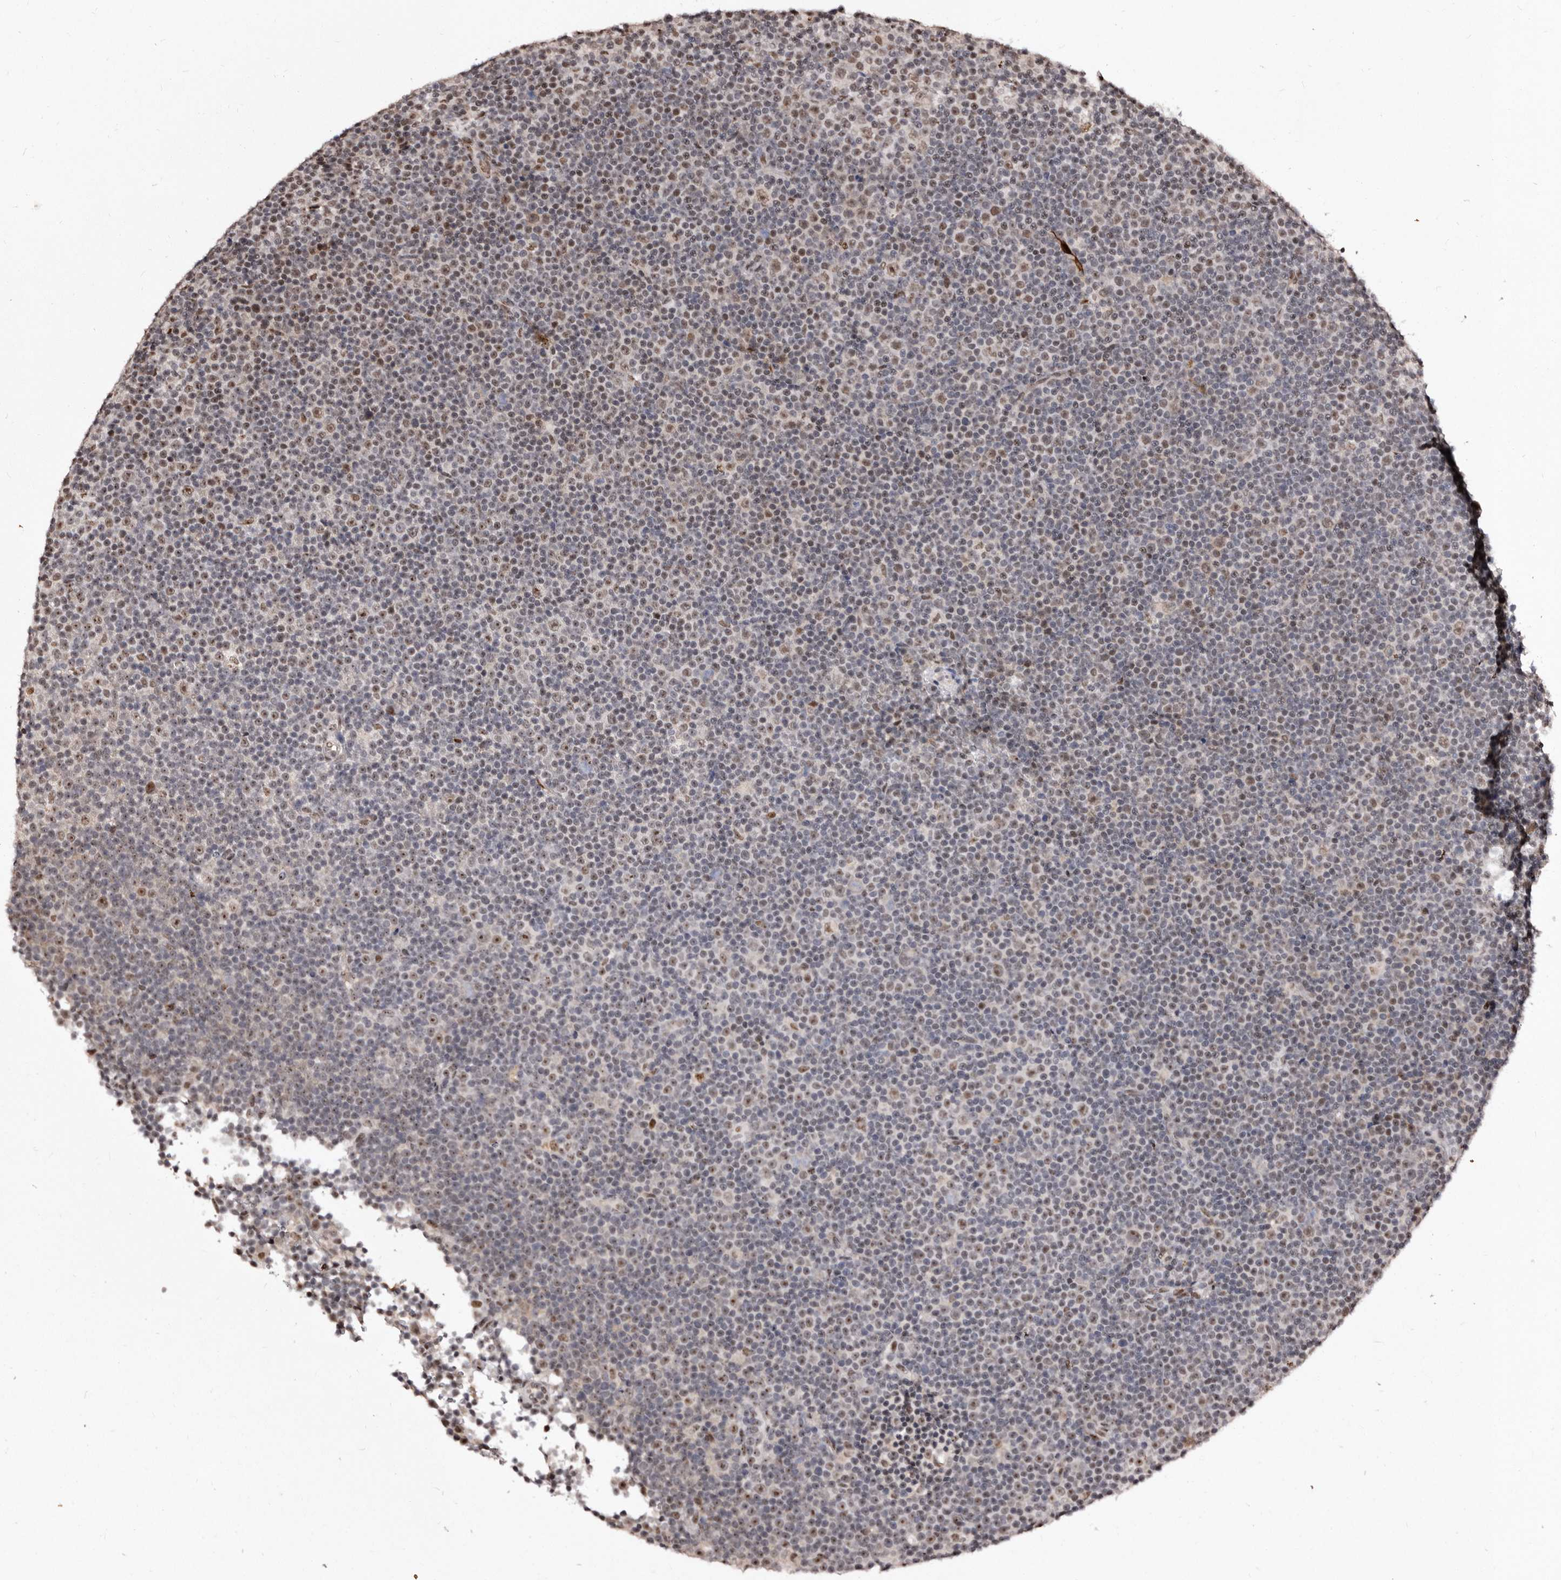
{"staining": {"intensity": "weak", "quantity": ">75%", "location": "nuclear"}, "tissue": "lymphoma", "cell_type": "Tumor cells", "image_type": "cancer", "snomed": [{"axis": "morphology", "description": "Malignant lymphoma, non-Hodgkin's type, Low grade"}, {"axis": "topography", "description": "Lymph node"}], "caption": "DAB (3,3'-diaminobenzidine) immunohistochemical staining of human lymphoma shows weak nuclear protein expression in approximately >75% of tumor cells. The staining was performed using DAB, with brown indicating positive protein expression. Nuclei are stained blue with hematoxylin.", "gene": "ANAPC11", "patient": {"sex": "female", "age": 67}}